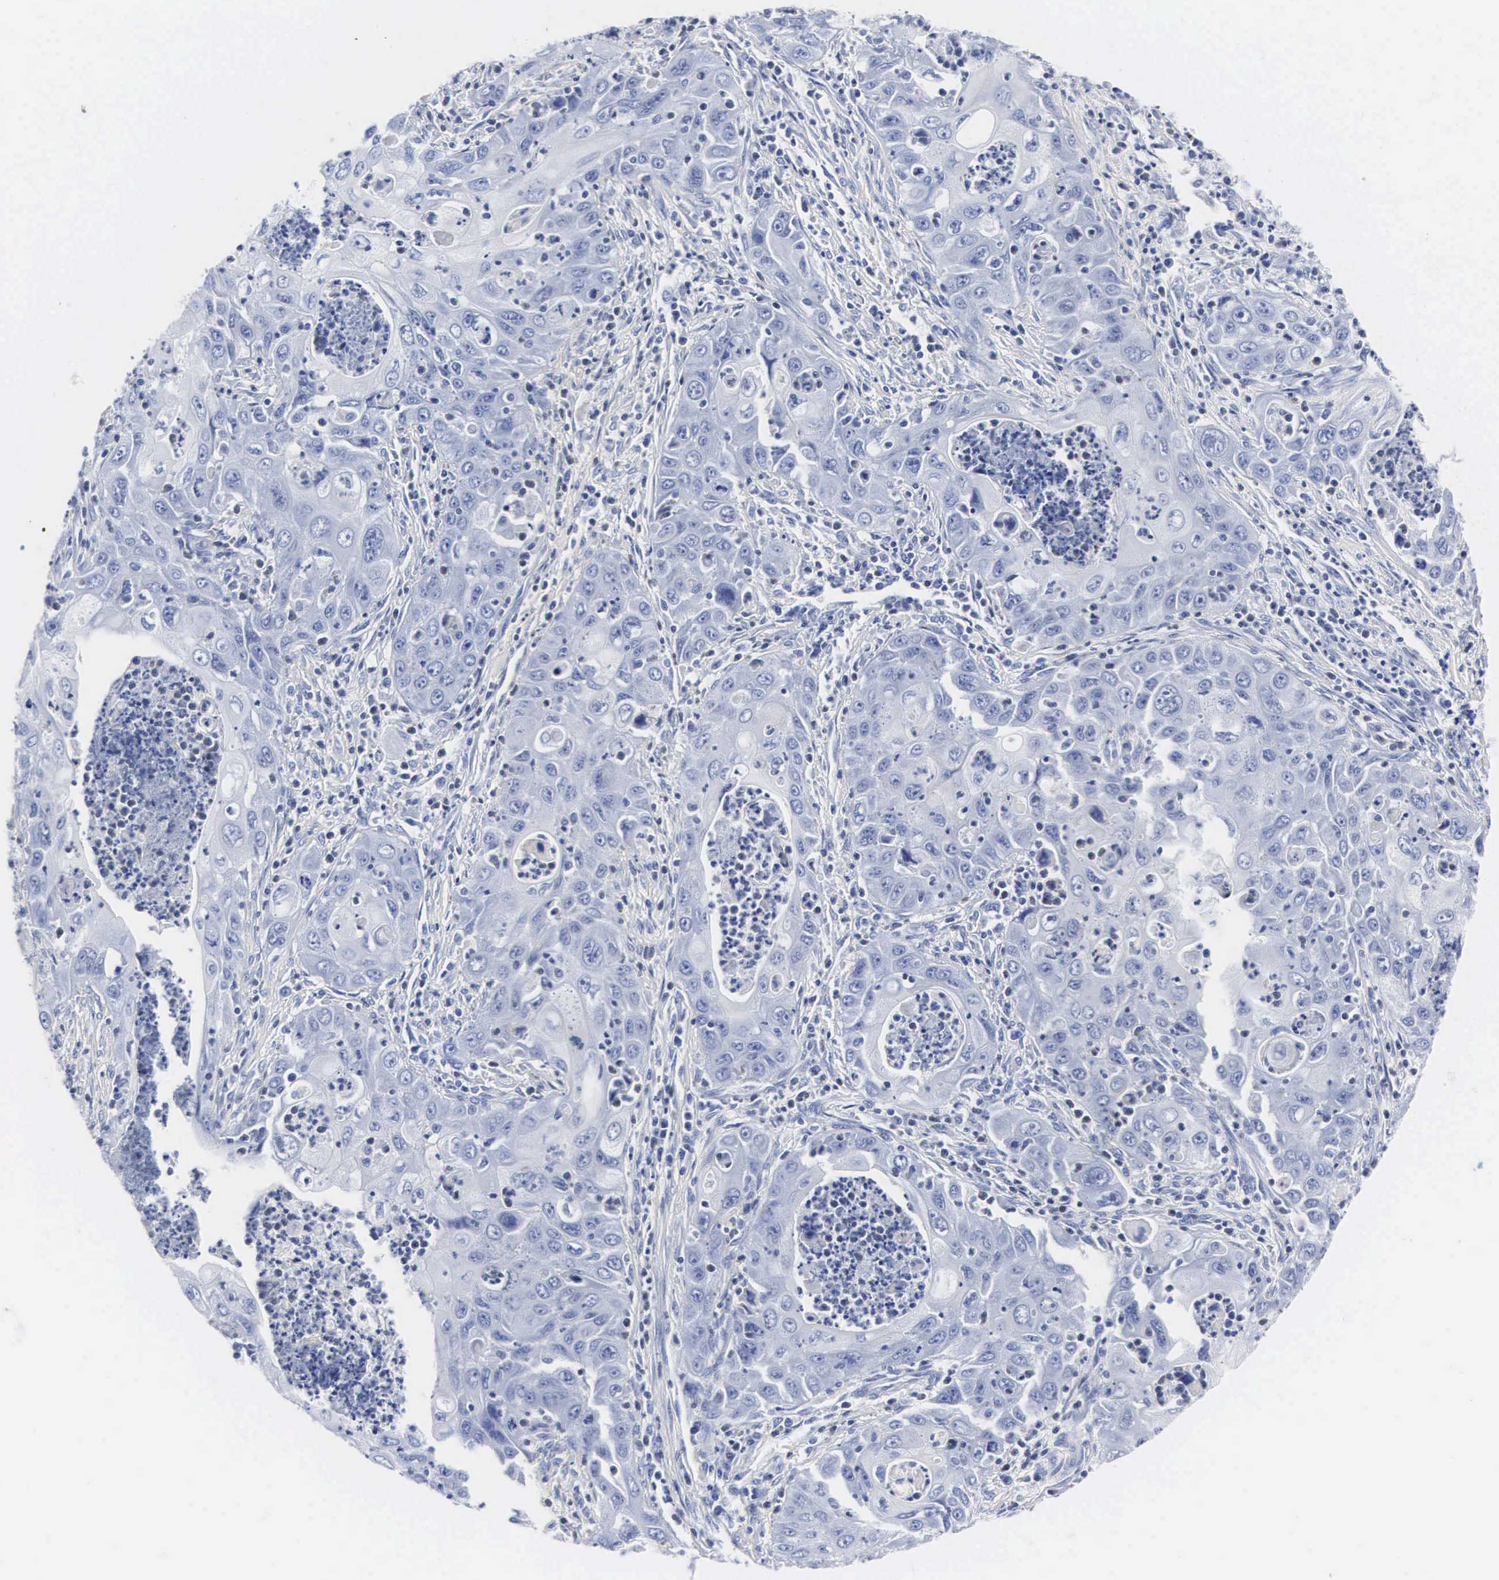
{"staining": {"intensity": "negative", "quantity": "none", "location": "none"}, "tissue": "pancreatic cancer", "cell_type": "Tumor cells", "image_type": "cancer", "snomed": [{"axis": "morphology", "description": "Adenocarcinoma, NOS"}, {"axis": "topography", "description": "Pancreas"}], "caption": "Immunohistochemical staining of pancreatic cancer (adenocarcinoma) exhibits no significant staining in tumor cells.", "gene": "ENO2", "patient": {"sex": "male", "age": 70}}